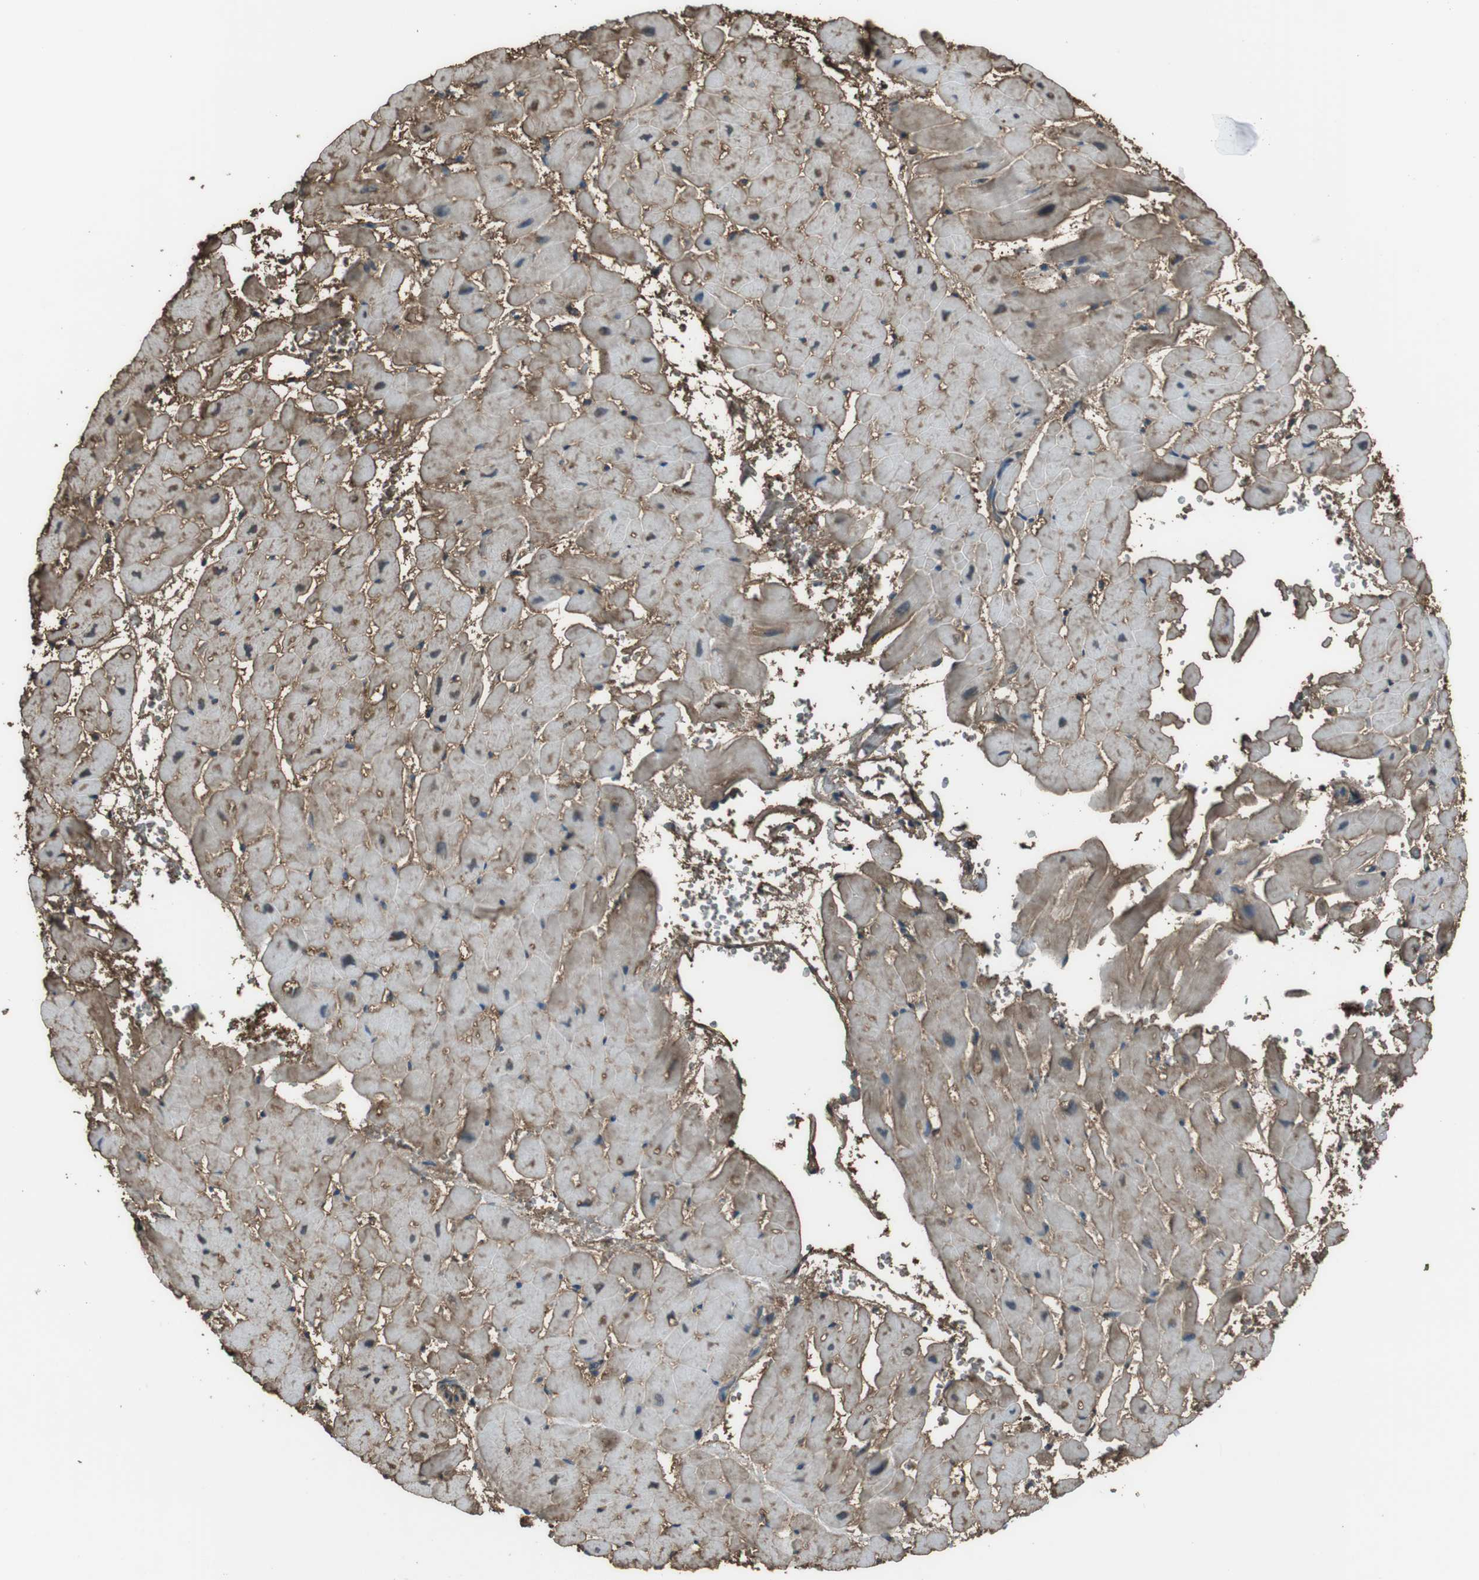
{"staining": {"intensity": "moderate", "quantity": ">75%", "location": "cytoplasmic/membranous,nuclear"}, "tissue": "heart muscle", "cell_type": "Cardiomyocytes", "image_type": "normal", "snomed": [{"axis": "morphology", "description": "Normal tissue, NOS"}, {"axis": "topography", "description": "Heart"}], "caption": "The image demonstrates immunohistochemical staining of unremarkable heart muscle. There is moderate cytoplasmic/membranous,nuclear staining is seen in approximately >75% of cardiomyocytes. Using DAB (brown) and hematoxylin (blue) stains, captured at high magnification using brightfield microscopy.", "gene": "TWSG1", "patient": {"sex": "male", "age": 45}}